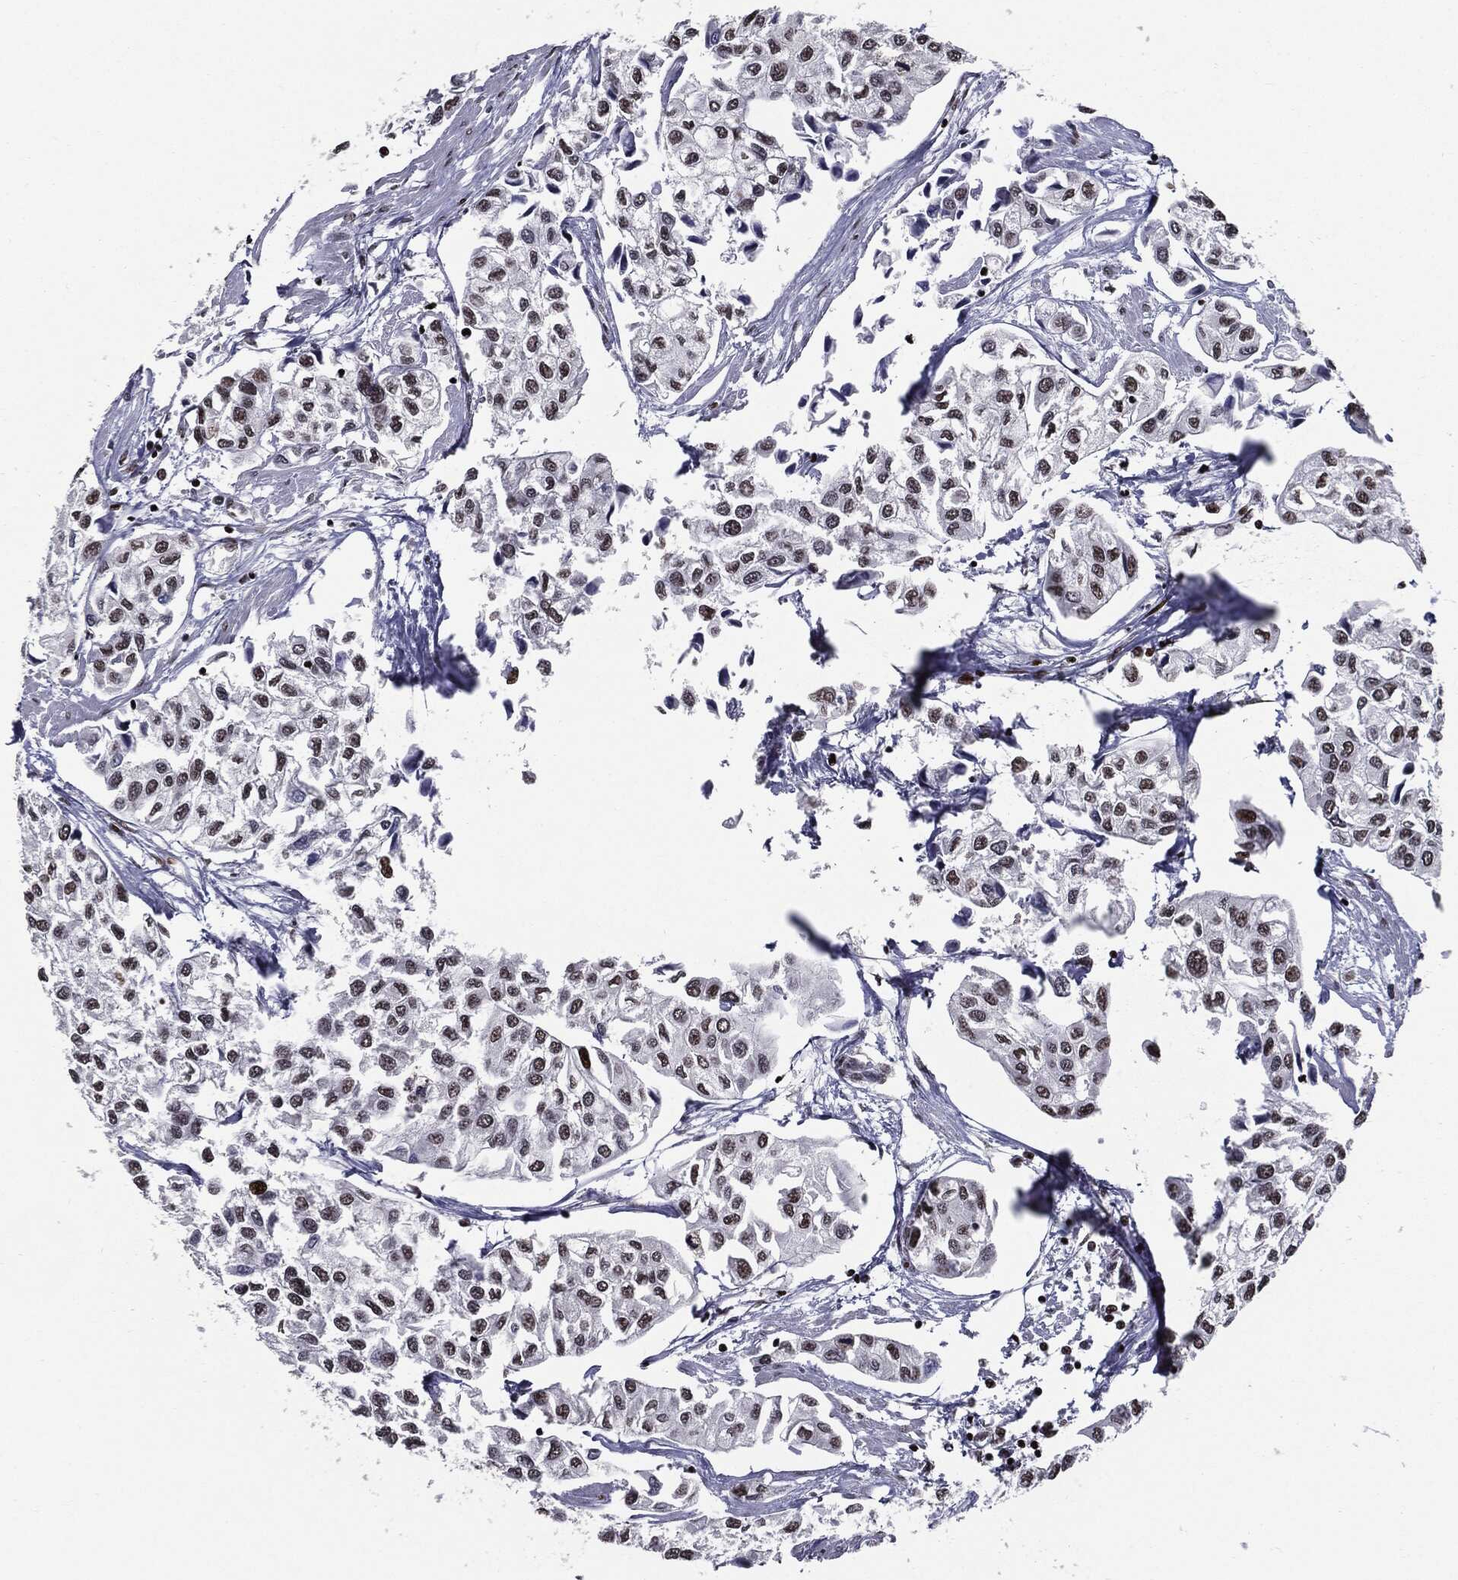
{"staining": {"intensity": "moderate", "quantity": ">75%", "location": "nuclear"}, "tissue": "urothelial cancer", "cell_type": "Tumor cells", "image_type": "cancer", "snomed": [{"axis": "morphology", "description": "Urothelial carcinoma, High grade"}, {"axis": "topography", "description": "Urinary bladder"}], "caption": "High-grade urothelial carcinoma stained for a protein (brown) reveals moderate nuclear positive expression in approximately >75% of tumor cells.", "gene": "ZFP91", "patient": {"sex": "male", "age": 73}}